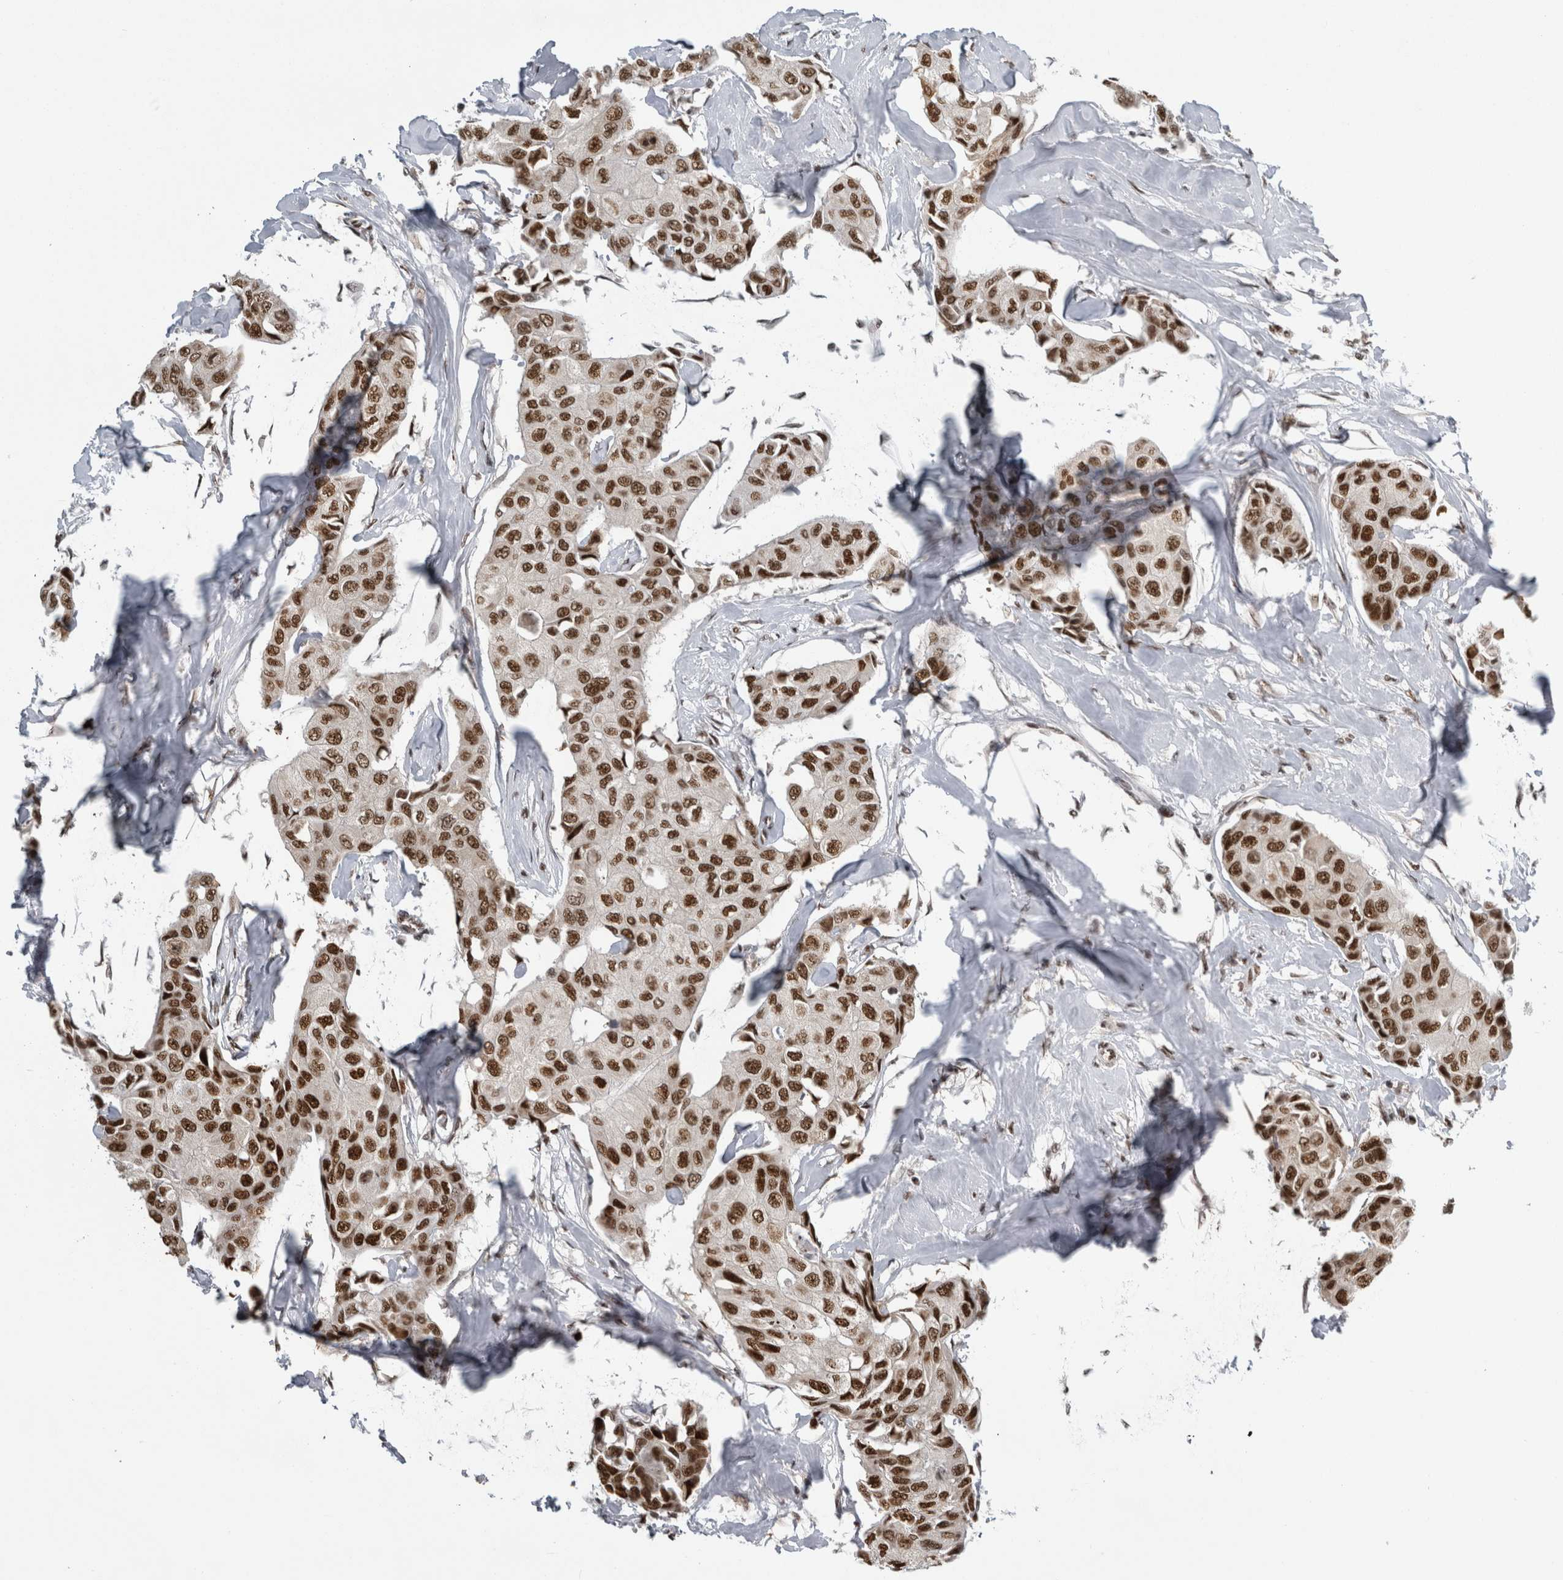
{"staining": {"intensity": "strong", "quantity": ">75%", "location": "nuclear"}, "tissue": "breast cancer", "cell_type": "Tumor cells", "image_type": "cancer", "snomed": [{"axis": "morphology", "description": "Duct carcinoma"}, {"axis": "topography", "description": "Breast"}], "caption": "Immunohistochemical staining of breast cancer demonstrates strong nuclear protein staining in approximately >75% of tumor cells.", "gene": "ZSCAN2", "patient": {"sex": "female", "age": 80}}